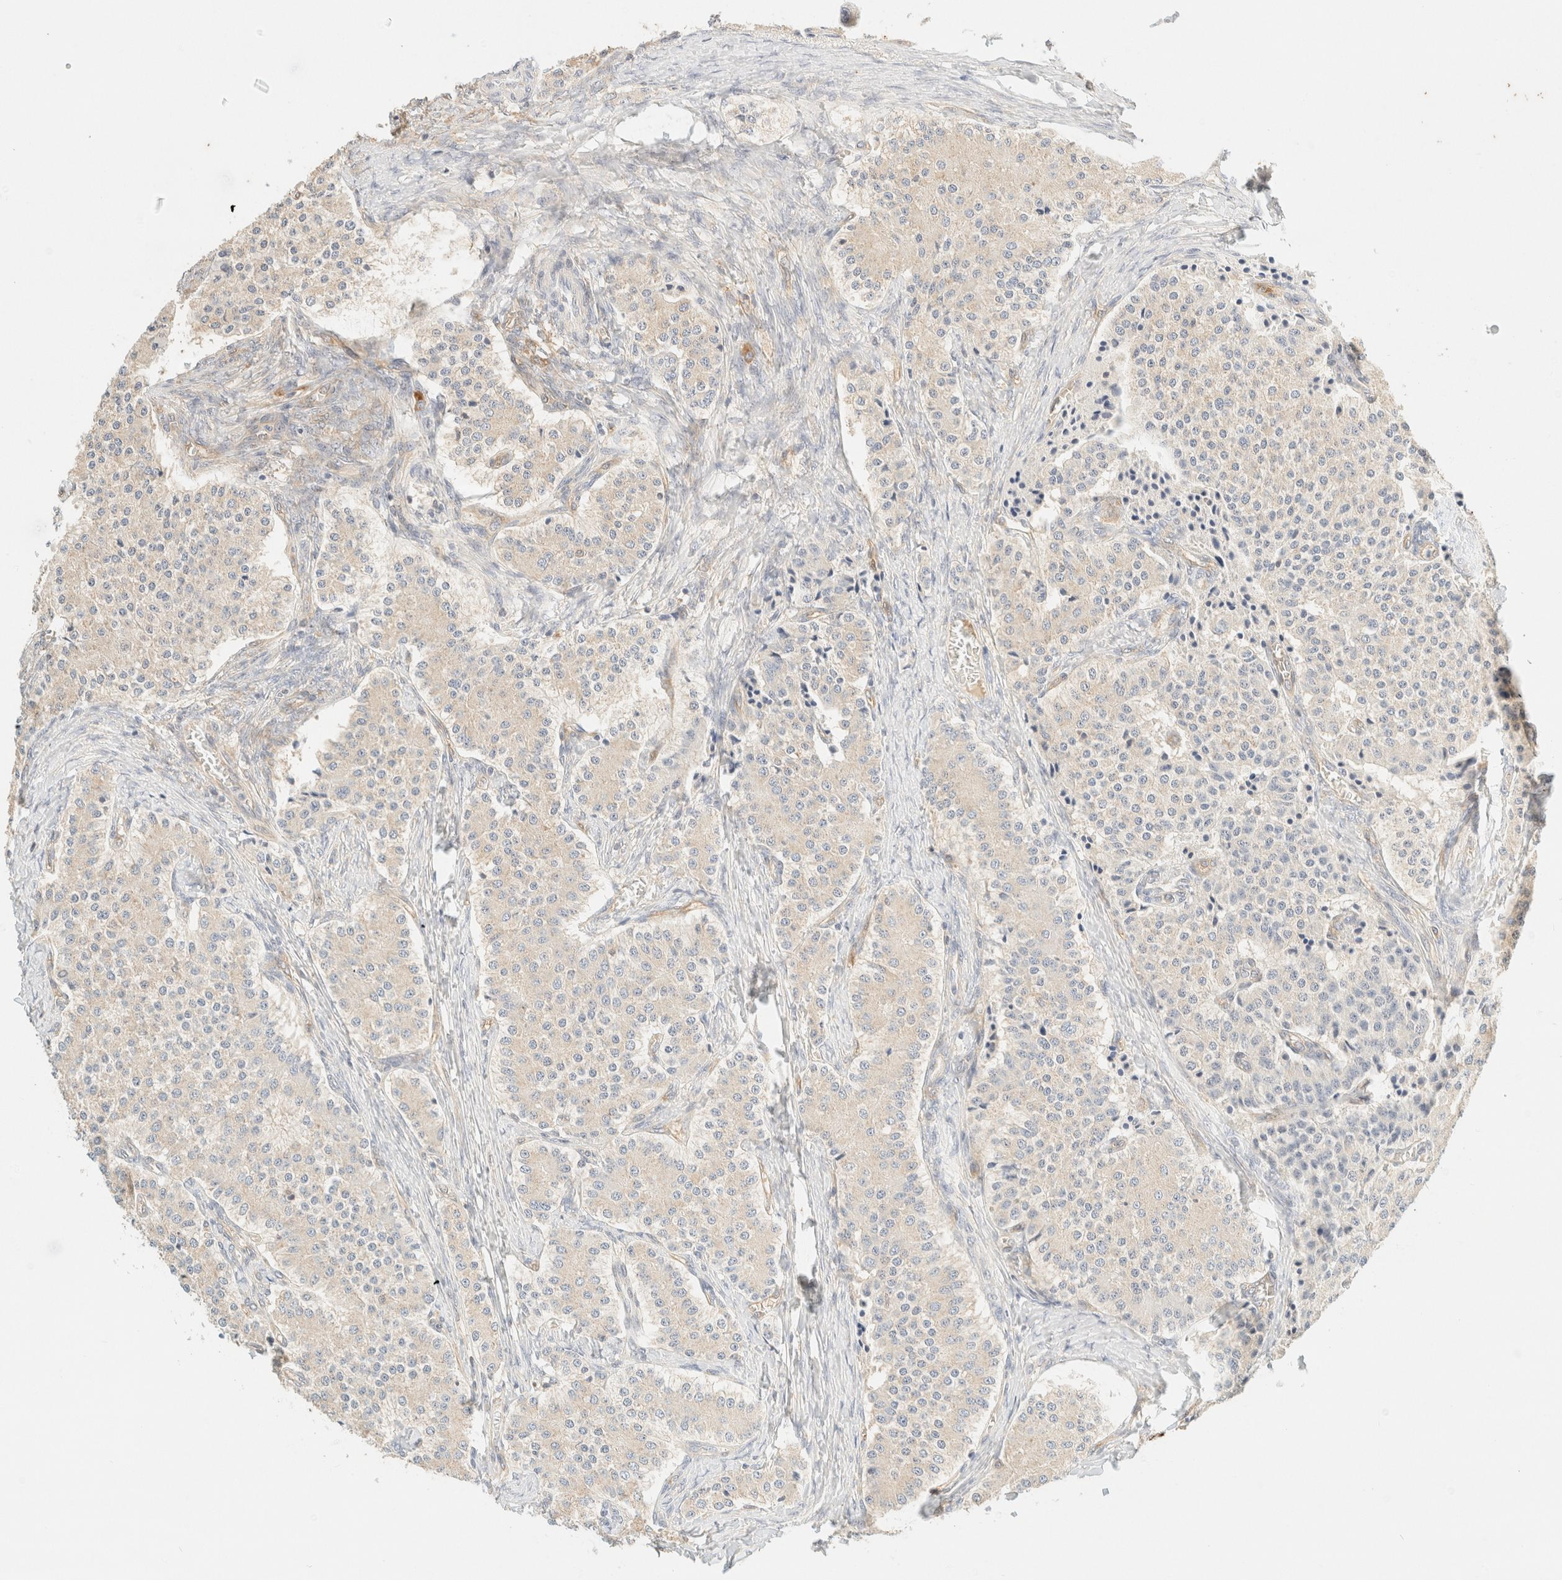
{"staining": {"intensity": "weak", "quantity": "25%-75%", "location": "cytoplasmic/membranous"}, "tissue": "carcinoid", "cell_type": "Tumor cells", "image_type": "cancer", "snomed": [{"axis": "morphology", "description": "Carcinoid, malignant, NOS"}, {"axis": "topography", "description": "Colon"}], "caption": "Immunohistochemistry (DAB) staining of human carcinoid exhibits weak cytoplasmic/membranous protein positivity in approximately 25%-75% of tumor cells. Ihc stains the protein of interest in brown and the nuclei are stained blue.", "gene": "FHOD1", "patient": {"sex": "female", "age": 52}}